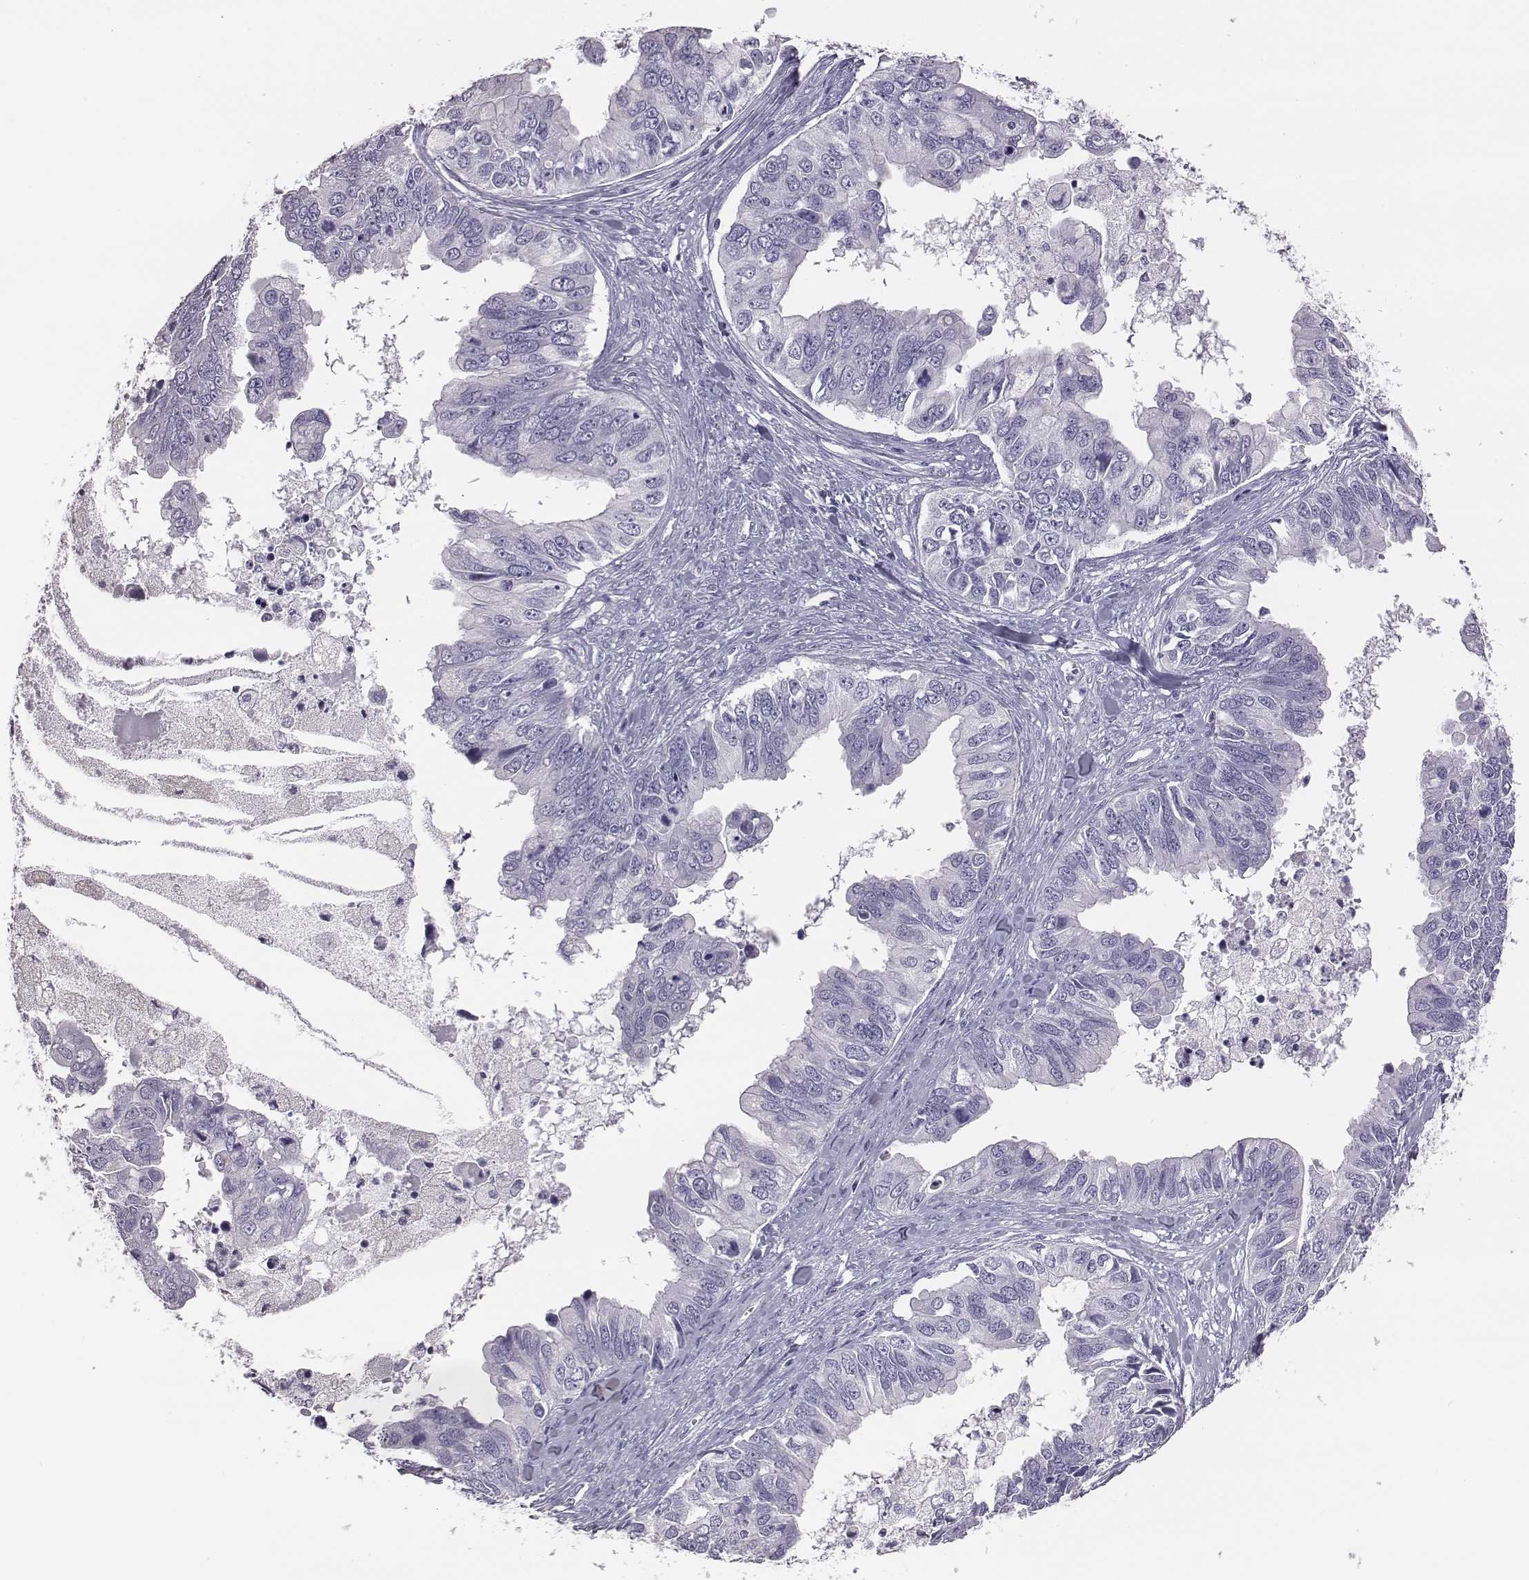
{"staining": {"intensity": "negative", "quantity": "none", "location": "none"}, "tissue": "ovarian cancer", "cell_type": "Tumor cells", "image_type": "cancer", "snomed": [{"axis": "morphology", "description": "Cystadenocarcinoma, mucinous, NOS"}, {"axis": "topography", "description": "Ovary"}], "caption": "This is an immunohistochemistry histopathology image of ovarian cancer. There is no positivity in tumor cells.", "gene": "ACOD1", "patient": {"sex": "female", "age": 76}}